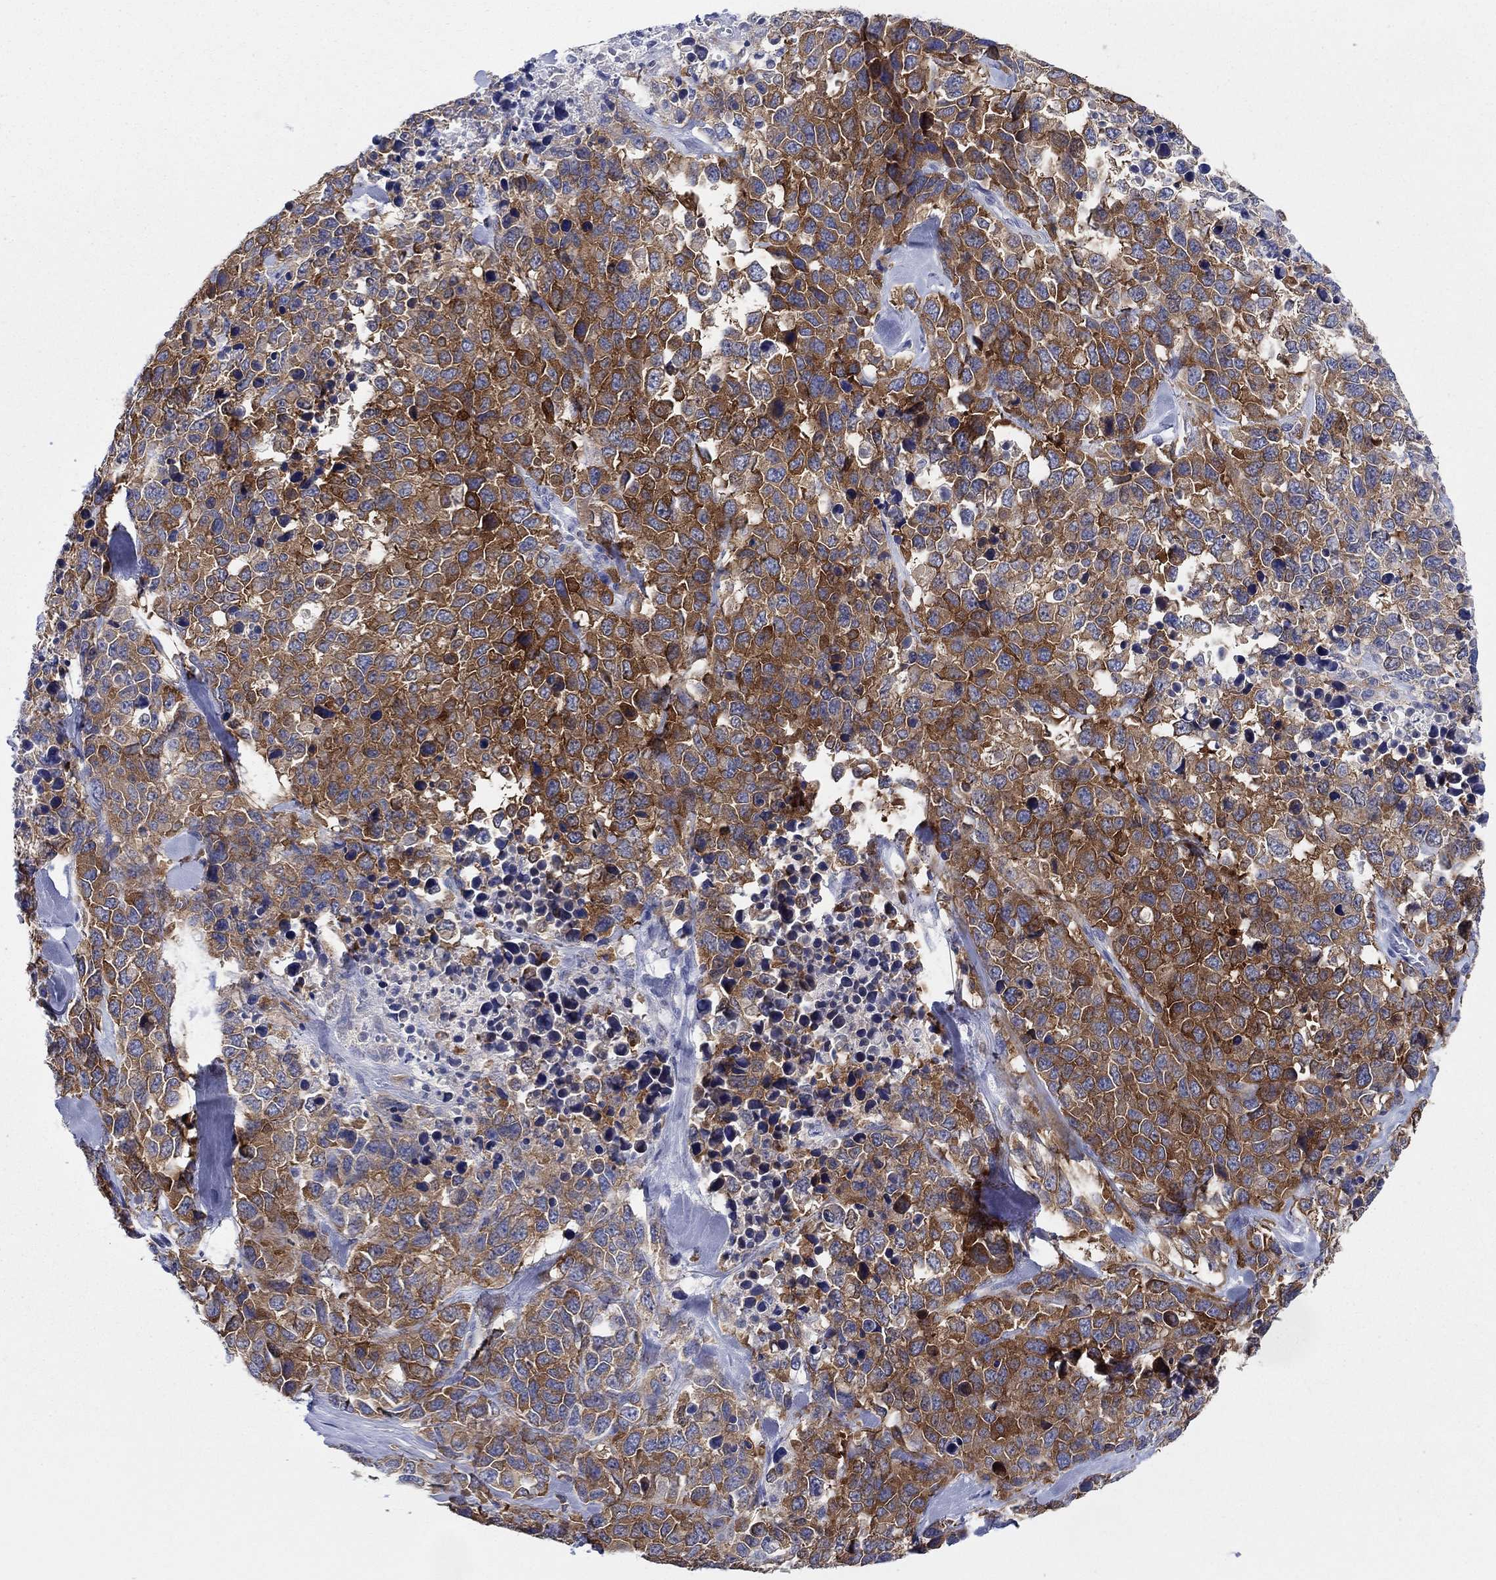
{"staining": {"intensity": "strong", "quantity": ">75%", "location": "cytoplasmic/membranous"}, "tissue": "melanoma", "cell_type": "Tumor cells", "image_type": "cancer", "snomed": [{"axis": "morphology", "description": "Malignant melanoma, Metastatic site"}, {"axis": "topography", "description": "Skin"}], "caption": "There is high levels of strong cytoplasmic/membranous positivity in tumor cells of malignant melanoma (metastatic site), as demonstrated by immunohistochemical staining (brown color).", "gene": "RAP1GAP", "patient": {"sex": "male", "age": 84}}